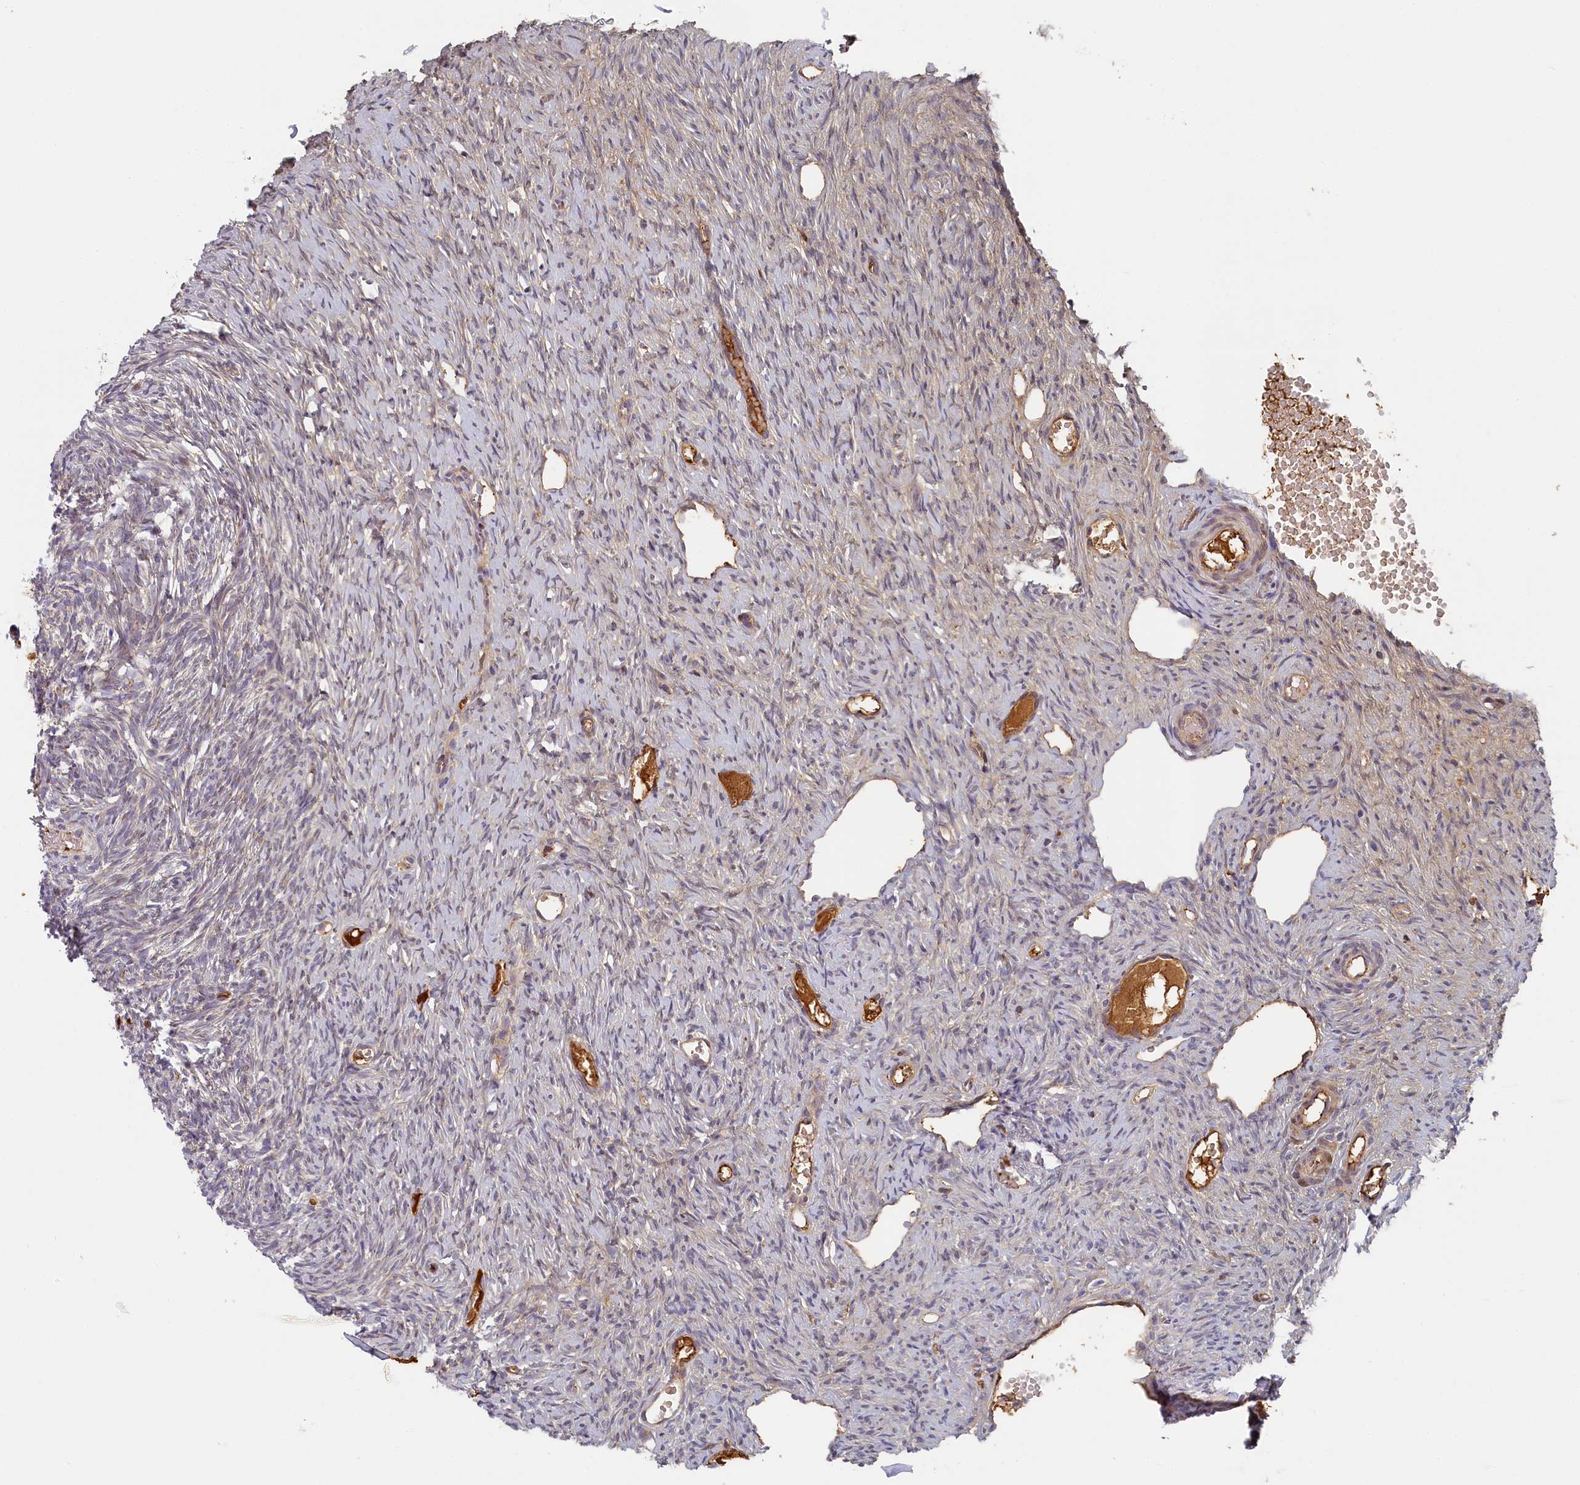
{"staining": {"intensity": "weak", "quantity": ">75%", "location": "cytoplasmic/membranous"}, "tissue": "ovary", "cell_type": "Follicle cells", "image_type": "normal", "snomed": [{"axis": "morphology", "description": "Normal tissue, NOS"}, {"axis": "topography", "description": "Ovary"}], "caption": "Unremarkable ovary demonstrates weak cytoplasmic/membranous expression in approximately >75% of follicle cells.", "gene": "STX16", "patient": {"sex": "female", "age": 51}}